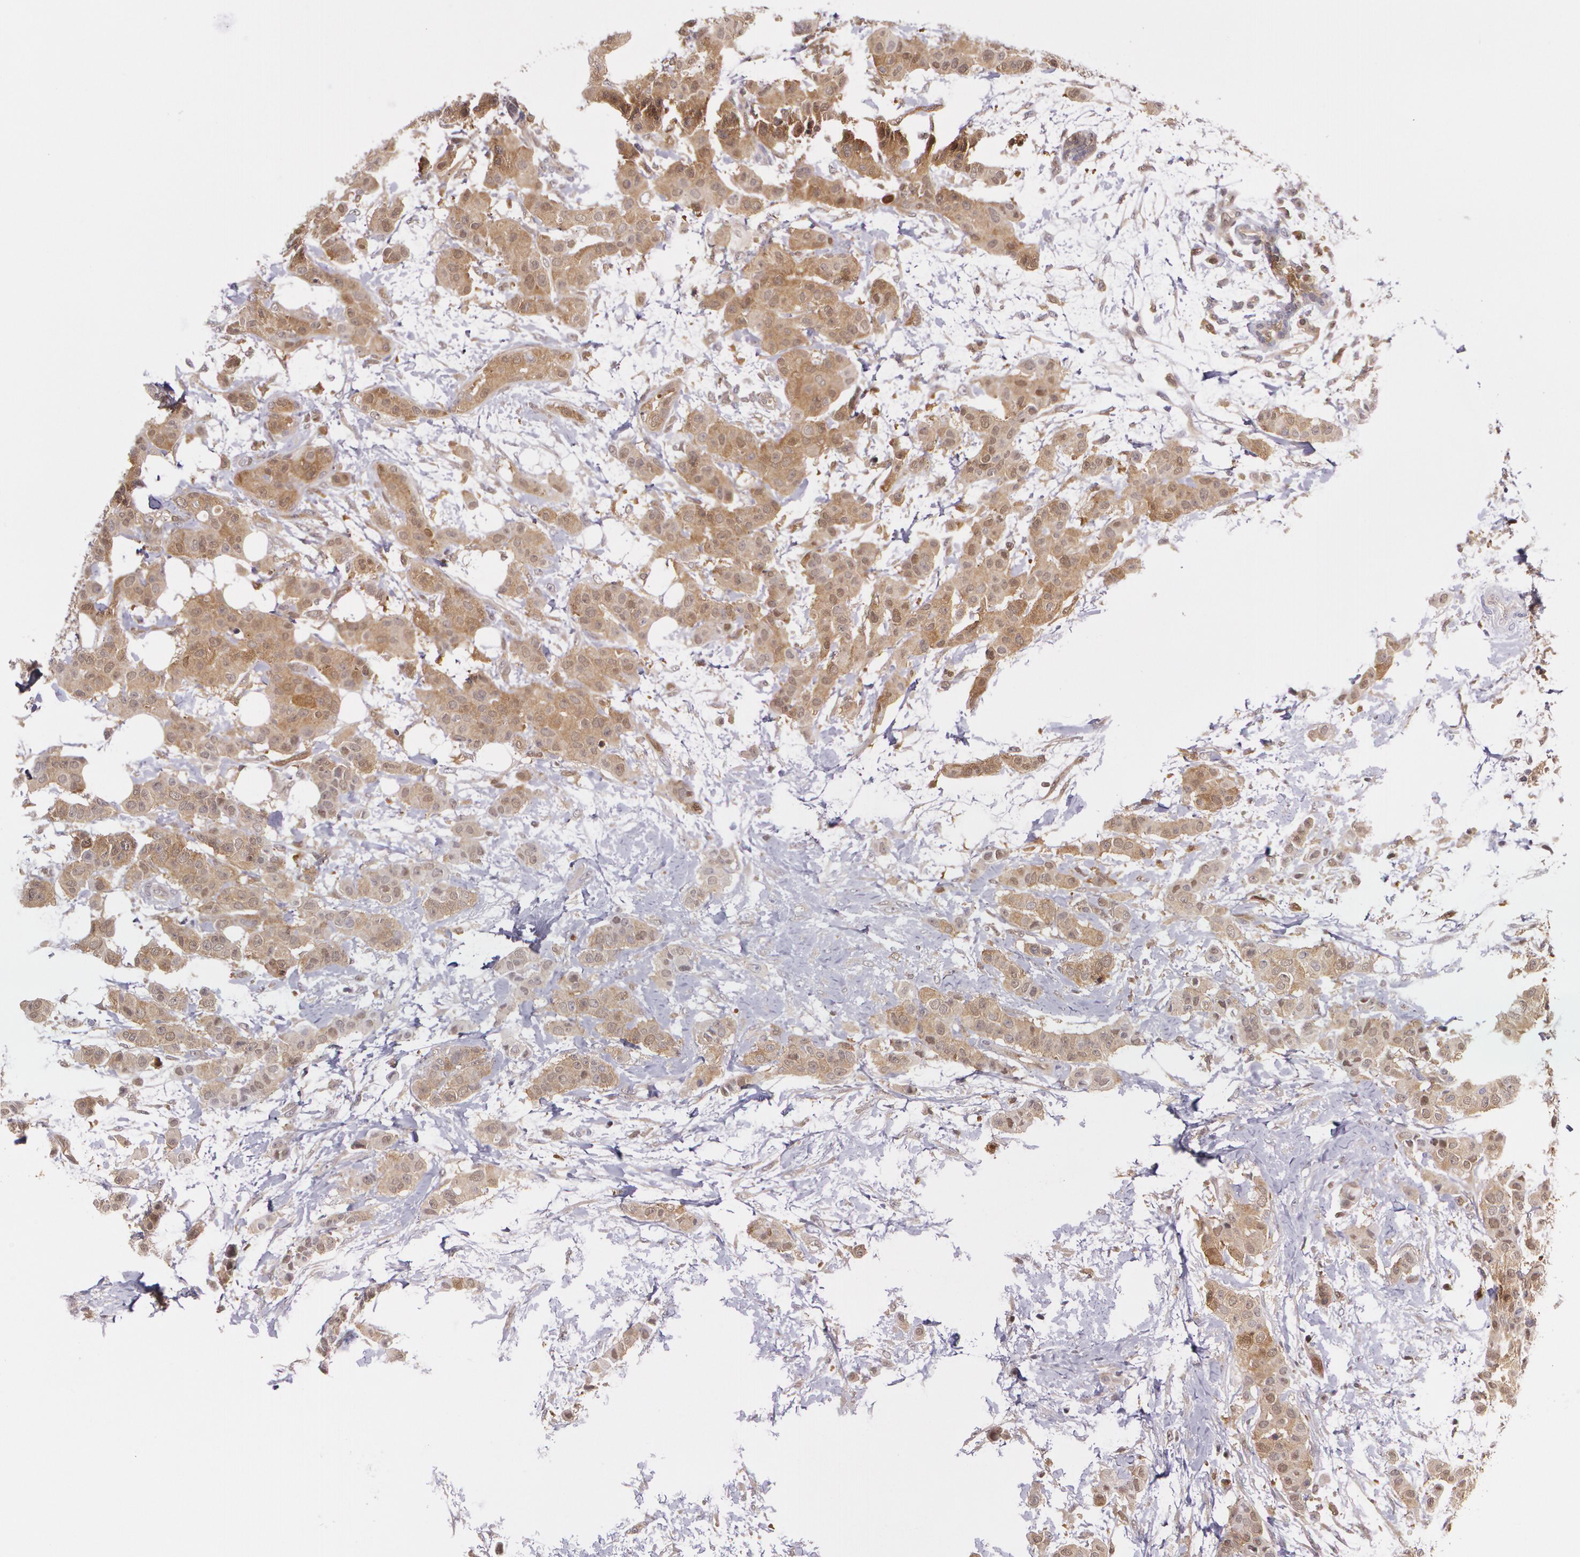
{"staining": {"intensity": "moderate", "quantity": ">75%", "location": "cytoplasmic/membranous"}, "tissue": "breast cancer", "cell_type": "Tumor cells", "image_type": "cancer", "snomed": [{"axis": "morphology", "description": "Duct carcinoma"}, {"axis": "topography", "description": "Breast"}], "caption": "An image of human breast cancer (intraductal carcinoma) stained for a protein reveals moderate cytoplasmic/membranous brown staining in tumor cells.", "gene": "HSPH1", "patient": {"sex": "female", "age": 40}}